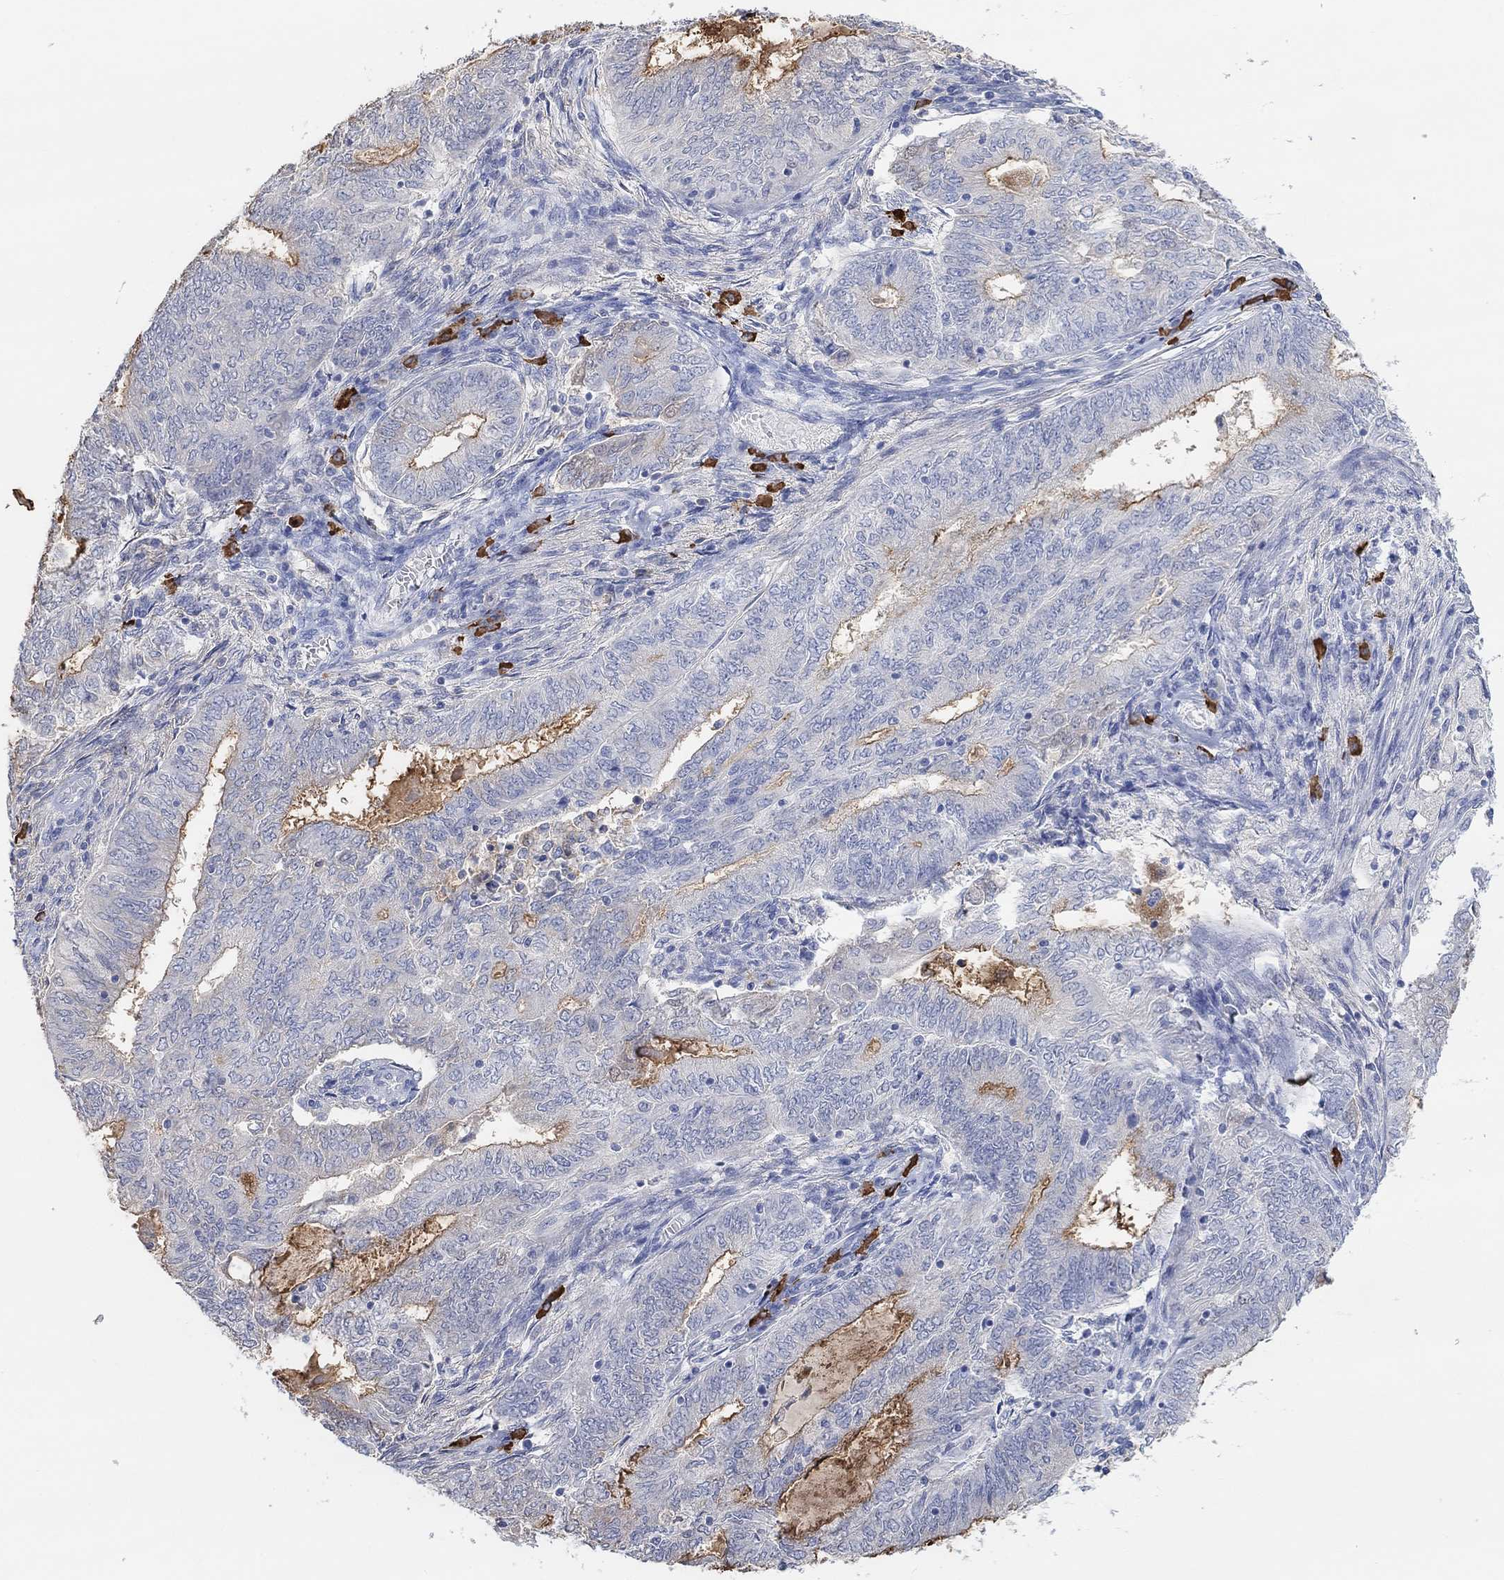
{"staining": {"intensity": "strong", "quantity": "<25%", "location": "cytoplasmic/membranous"}, "tissue": "endometrial cancer", "cell_type": "Tumor cells", "image_type": "cancer", "snomed": [{"axis": "morphology", "description": "Adenocarcinoma, NOS"}, {"axis": "topography", "description": "Endometrium"}], "caption": "IHC of endometrial adenocarcinoma displays medium levels of strong cytoplasmic/membranous staining in about <25% of tumor cells. (Stains: DAB (3,3'-diaminobenzidine) in brown, nuclei in blue, Microscopy: brightfield microscopy at high magnification).", "gene": "MUC1", "patient": {"sex": "female", "age": 62}}